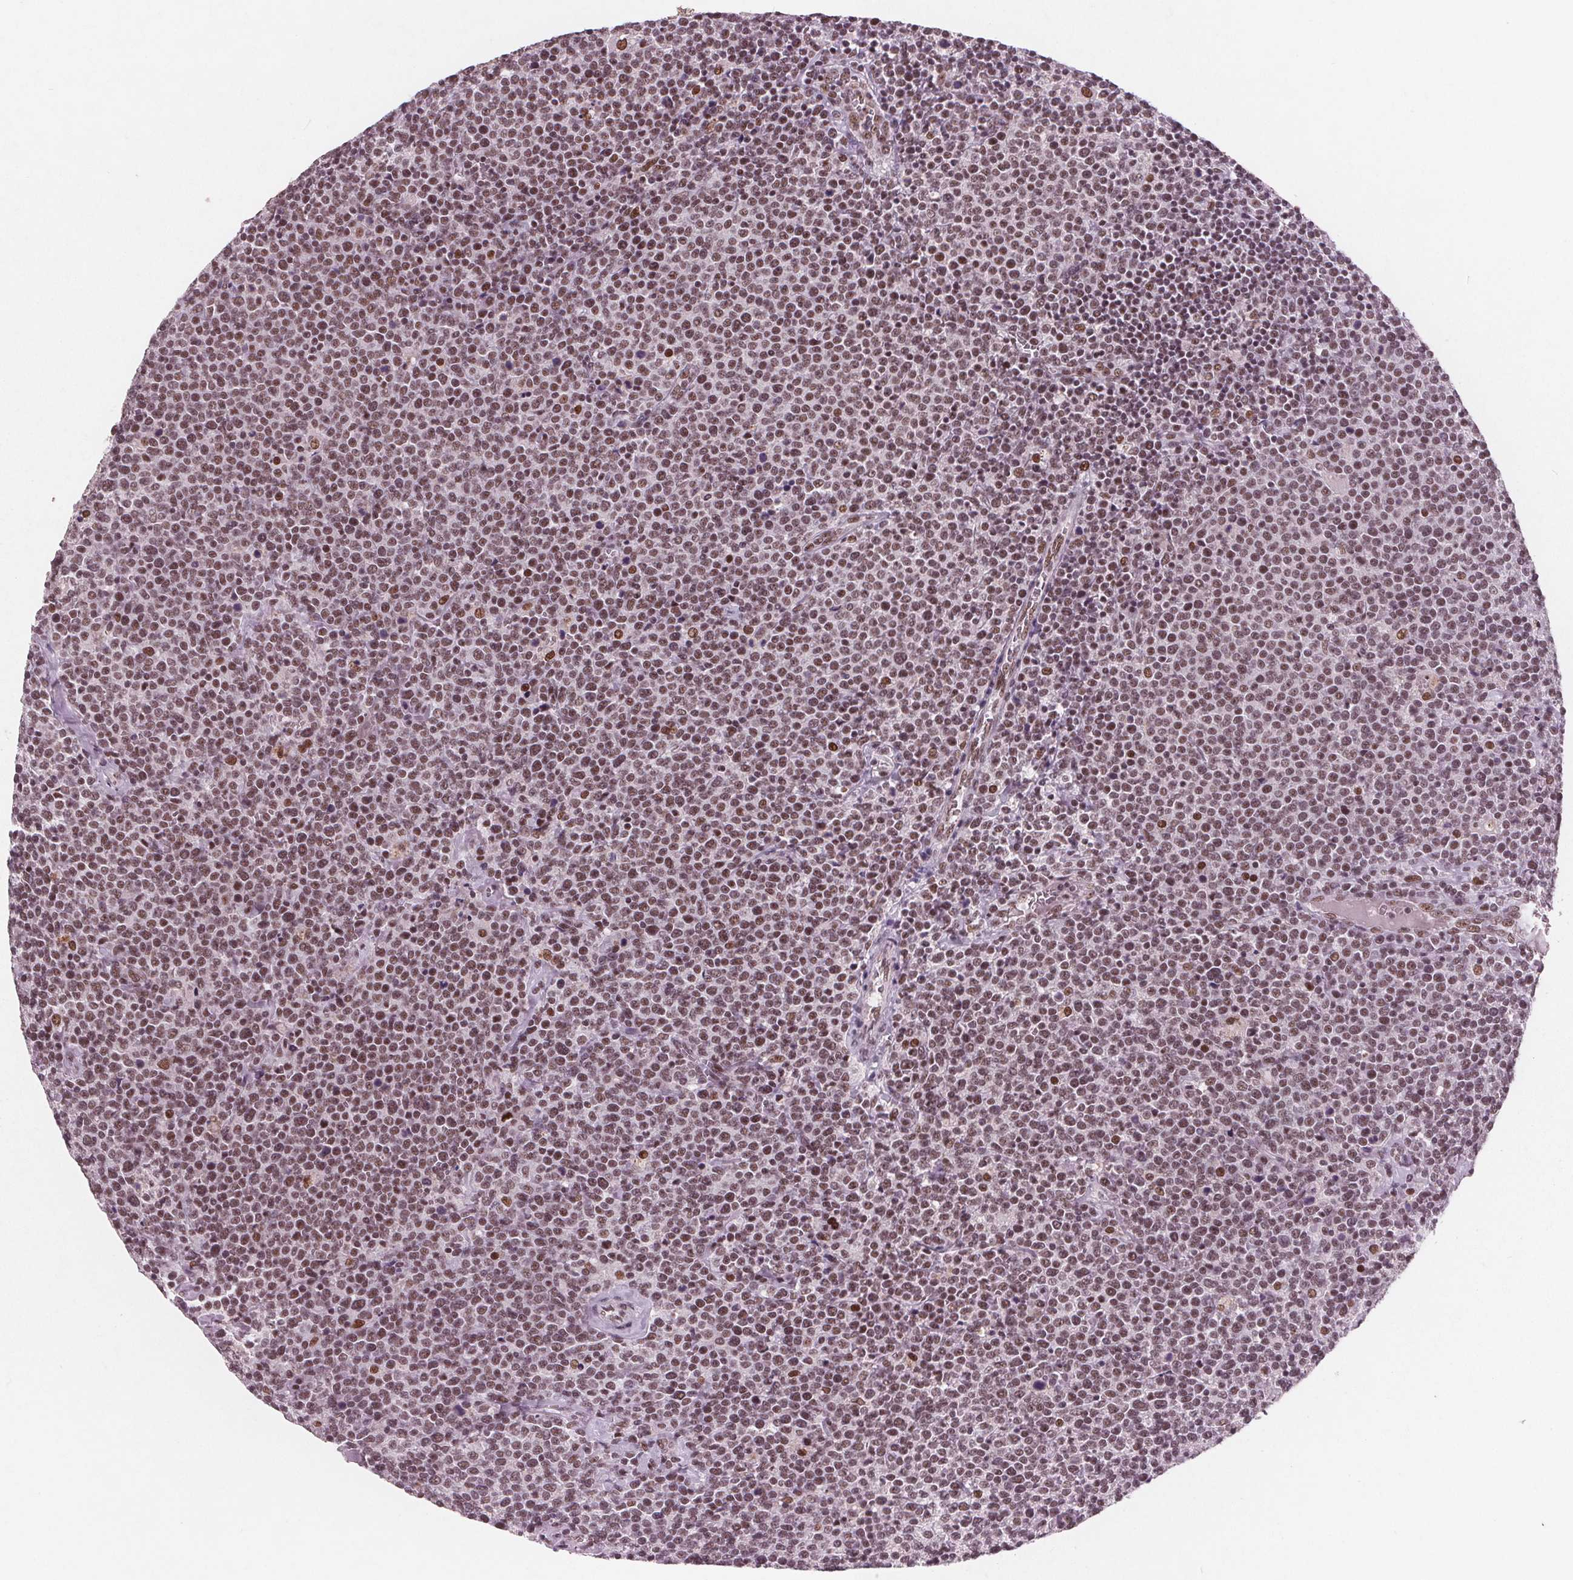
{"staining": {"intensity": "strong", "quantity": ">75%", "location": "nuclear"}, "tissue": "lymphoma", "cell_type": "Tumor cells", "image_type": "cancer", "snomed": [{"axis": "morphology", "description": "Malignant lymphoma, non-Hodgkin's type, High grade"}, {"axis": "topography", "description": "Lymph node"}], "caption": "Lymphoma was stained to show a protein in brown. There is high levels of strong nuclear expression in about >75% of tumor cells.", "gene": "RPS6KA2", "patient": {"sex": "male", "age": 61}}